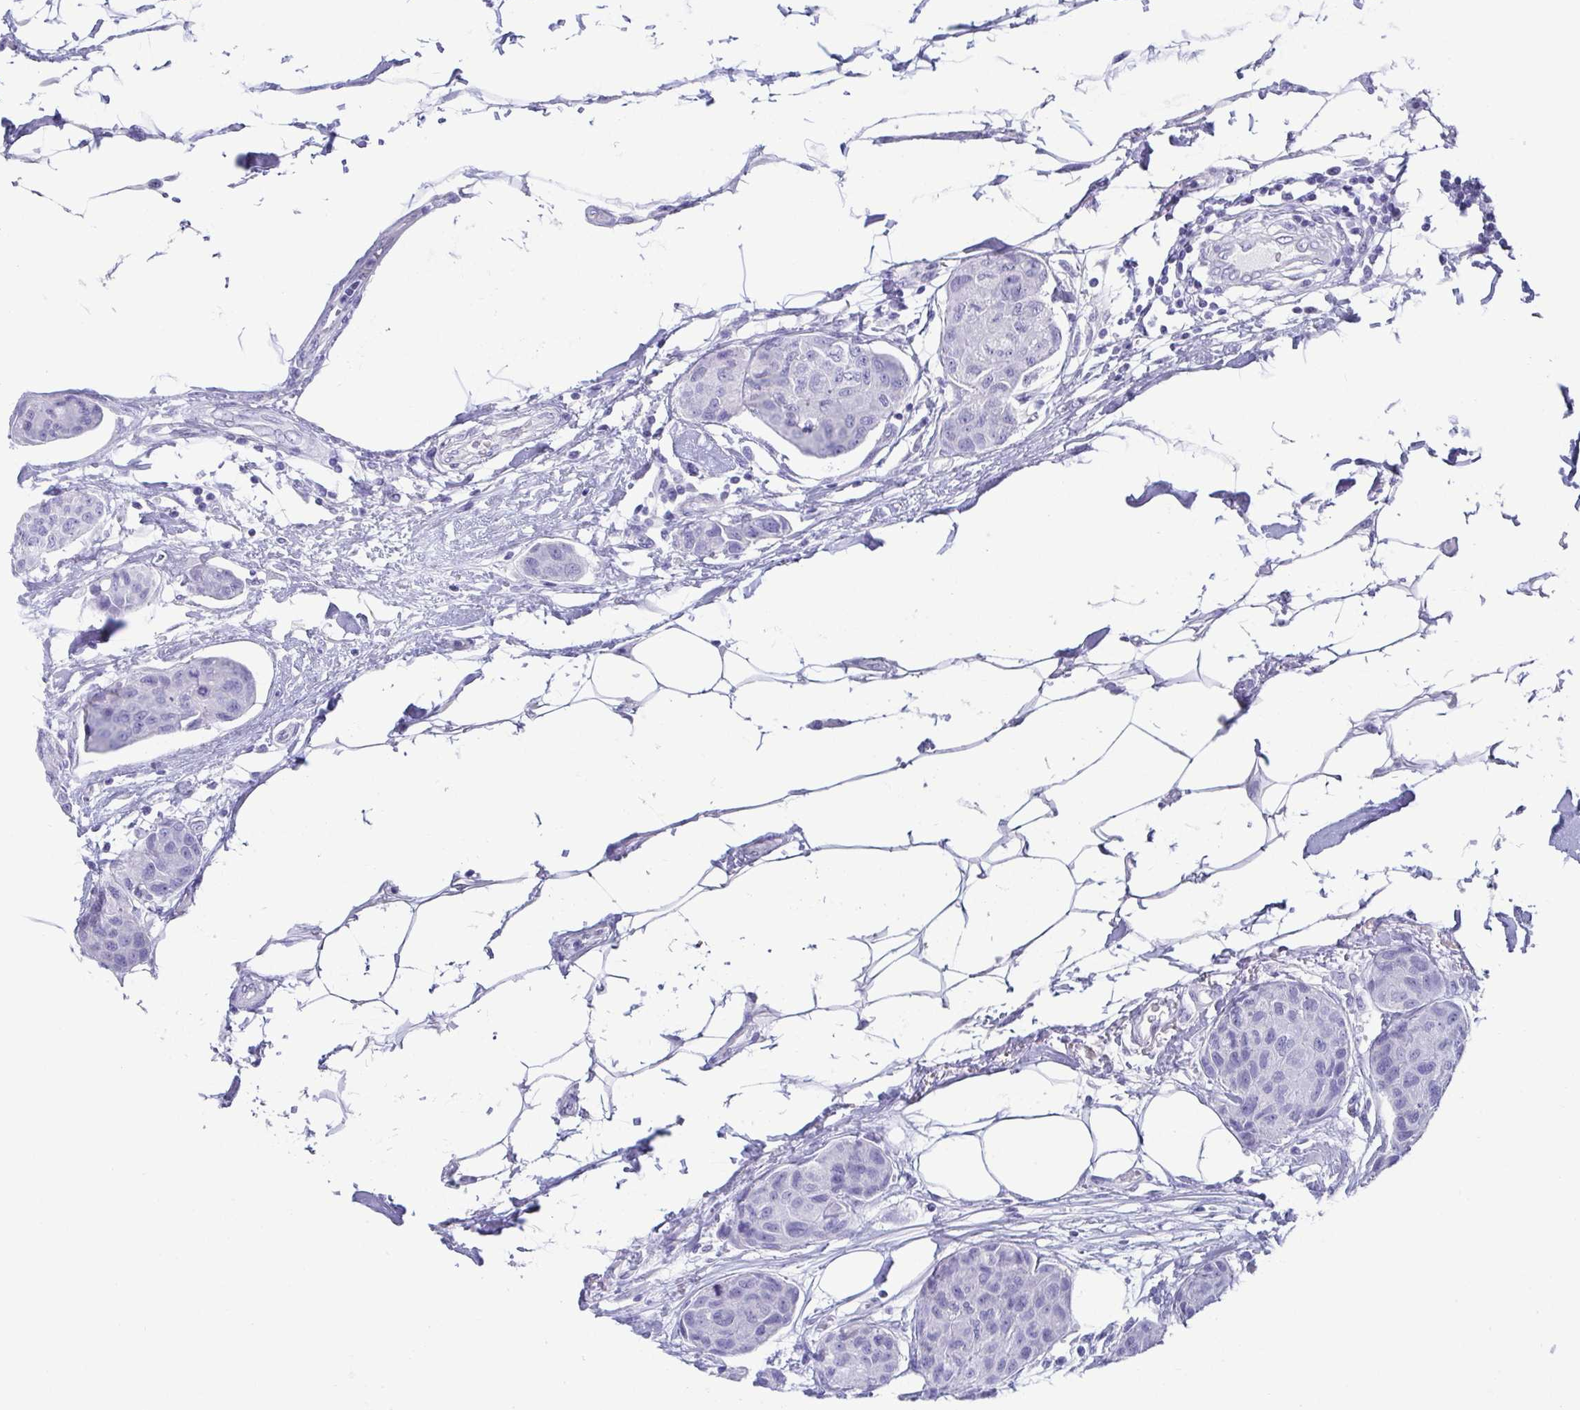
{"staining": {"intensity": "negative", "quantity": "none", "location": "none"}, "tissue": "breast cancer", "cell_type": "Tumor cells", "image_type": "cancer", "snomed": [{"axis": "morphology", "description": "Duct carcinoma"}, {"axis": "topography", "description": "Breast"}, {"axis": "topography", "description": "Lymph node"}], "caption": "Immunohistochemistry (IHC) of human breast cancer (infiltrating ductal carcinoma) demonstrates no staining in tumor cells.", "gene": "SCGN", "patient": {"sex": "female", "age": 80}}